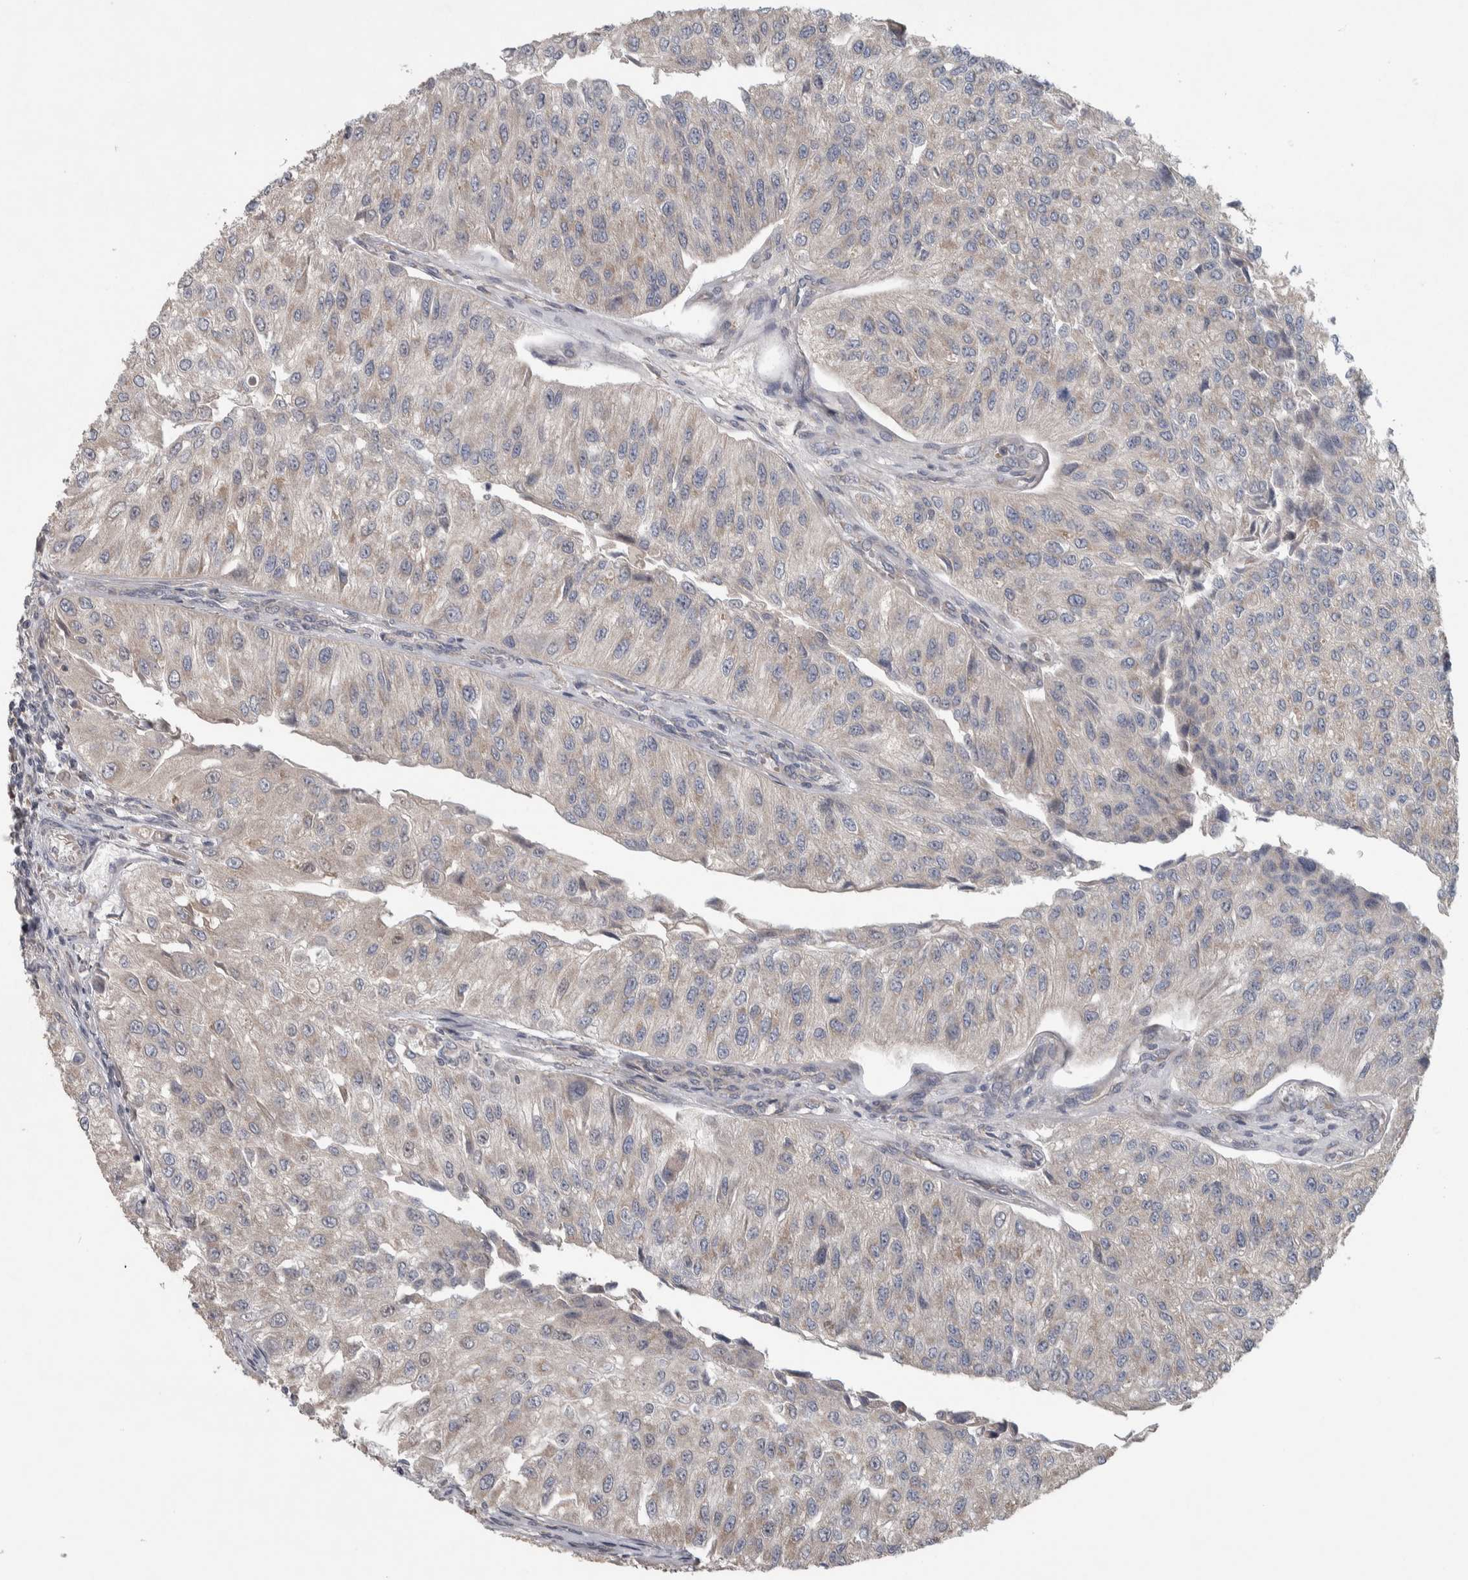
{"staining": {"intensity": "weak", "quantity": "<25%", "location": "cytoplasmic/membranous"}, "tissue": "urothelial cancer", "cell_type": "Tumor cells", "image_type": "cancer", "snomed": [{"axis": "morphology", "description": "Urothelial carcinoma, High grade"}, {"axis": "topography", "description": "Kidney"}, {"axis": "topography", "description": "Urinary bladder"}], "caption": "High-grade urothelial carcinoma was stained to show a protein in brown. There is no significant expression in tumor cells. (Brightfield microscopy of DAB immunohistochemistry at high magnification).", "gene": "SRP68", "patient": {"sex": "male", "age": 77}}